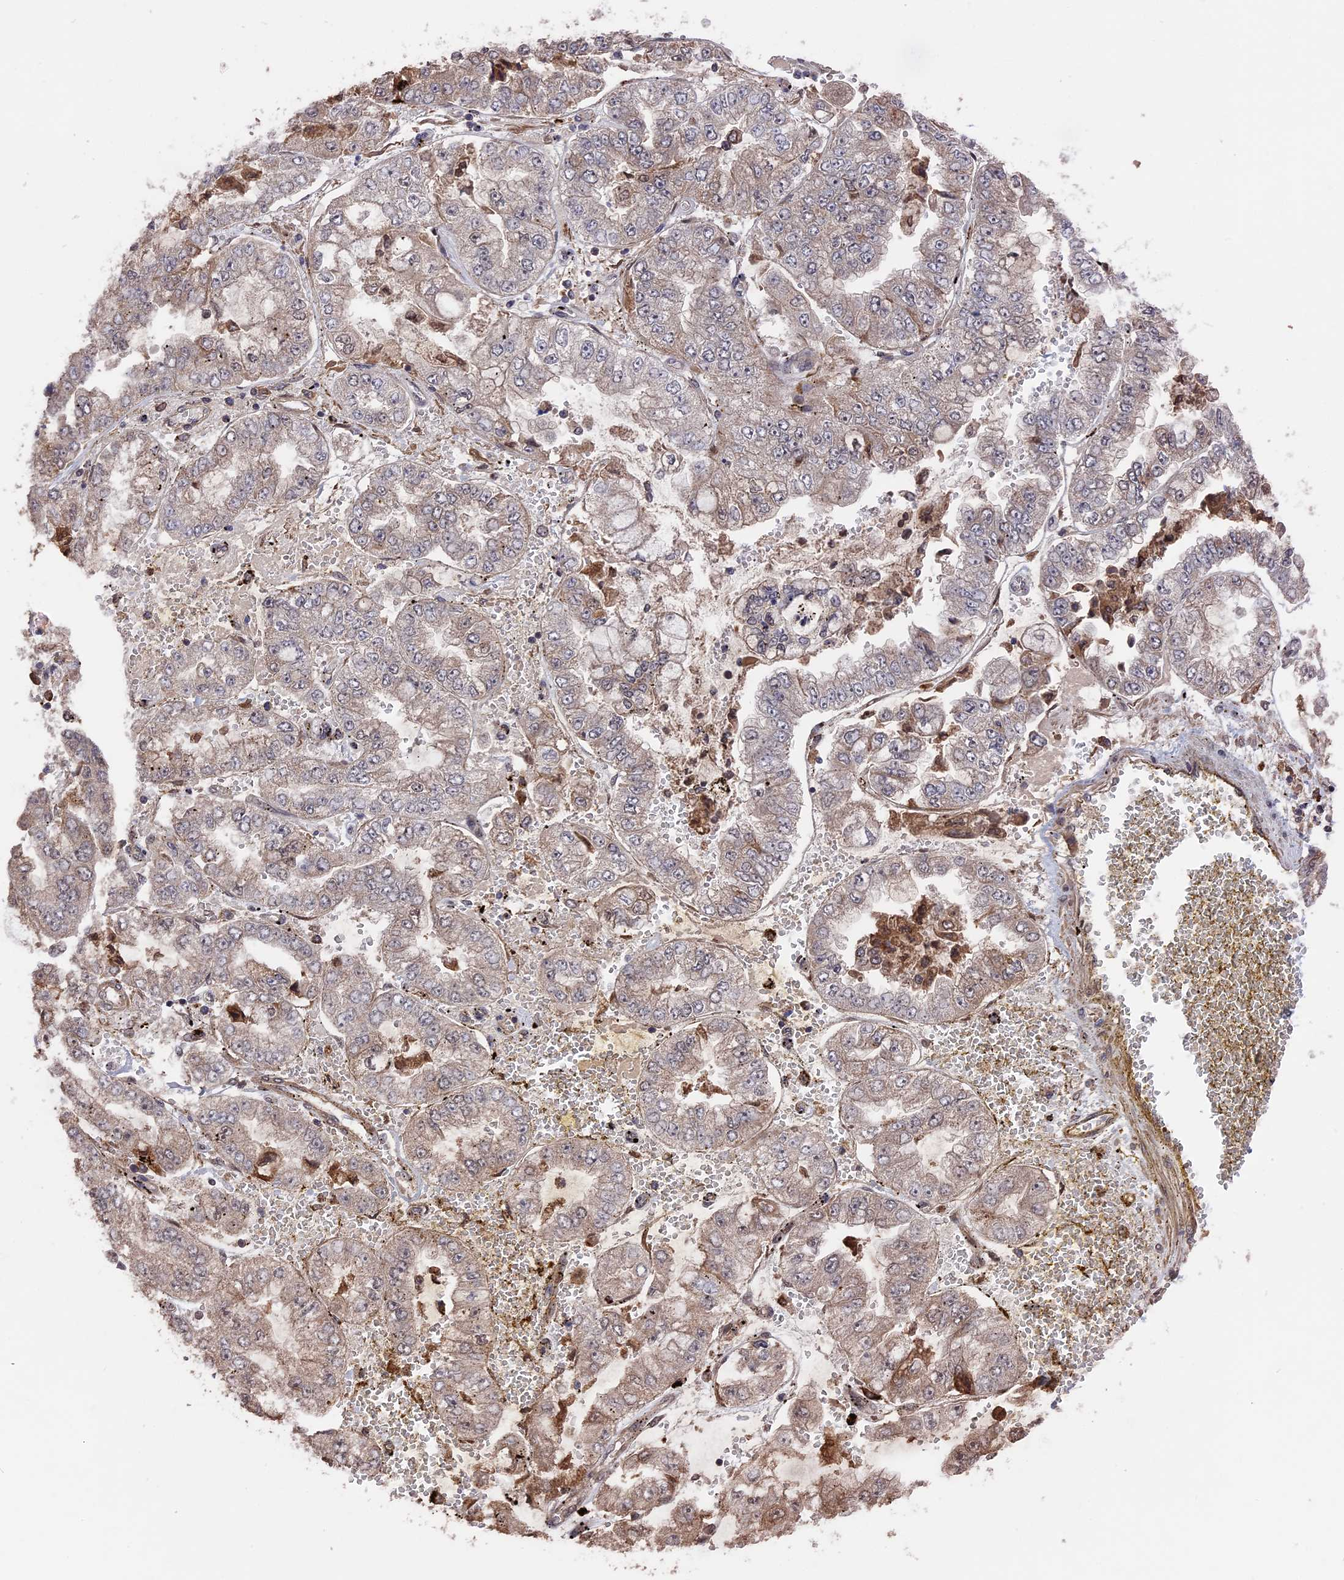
{"staining": {"intensity": "negative", "quantity": "none", "location": "none"}, "tissue": "stomach cancer", "cell_type": "Tumor cells", "image_type": "cancer", "snomed": [{"axis": "morphology", "description": "Adenocarcinoma, NOS"}, {"axis": "topography", "description": "Stomach"}], "caption": "Human stomach cancer stained for a protein using immunohistochemistry demonstrates no staining in tumor cells.", "gene": "TELO2", "patient": {"sex": "male", "age": 76}}